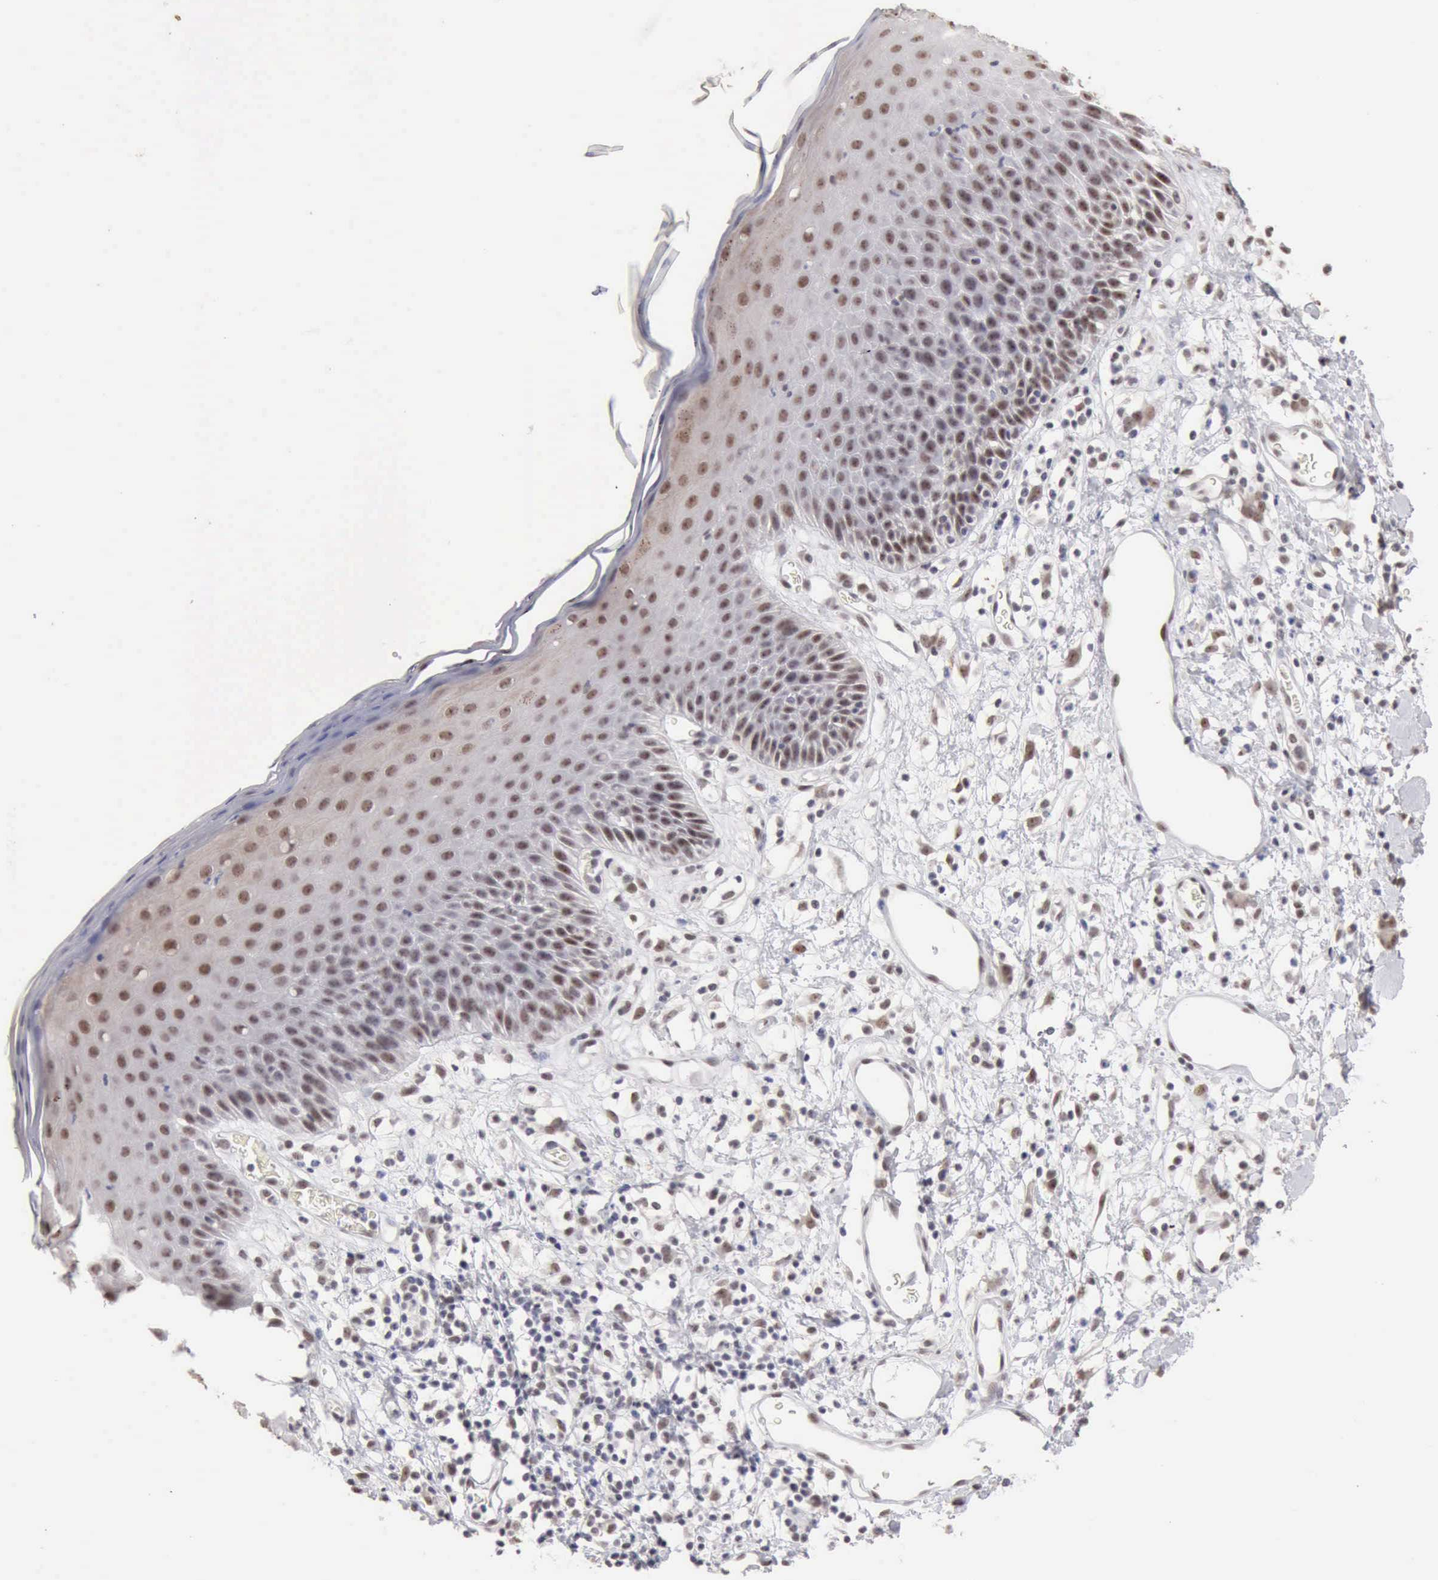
{"staining": {"intensity": "weak", "quantity": ">75%", "location": "nuclear"}, "tissue": "skin", "cell_type": "Epidermal cells", "image_type": "normal", "snomed": [{"axis": "morphology", "description": "Normal tissue, NOS"}, {"axis": "topography", "description": "Vulva"}, {"axis": "topography", "description": "Peripheral nerve tissue"}], "caption": "Skin was stained to show a protein in brown. There is low levels of weak nuclear positivity in about >75% of epidermal cells.", "gene": "TAF1", "patient": {"sex": "female", "age": 68}}